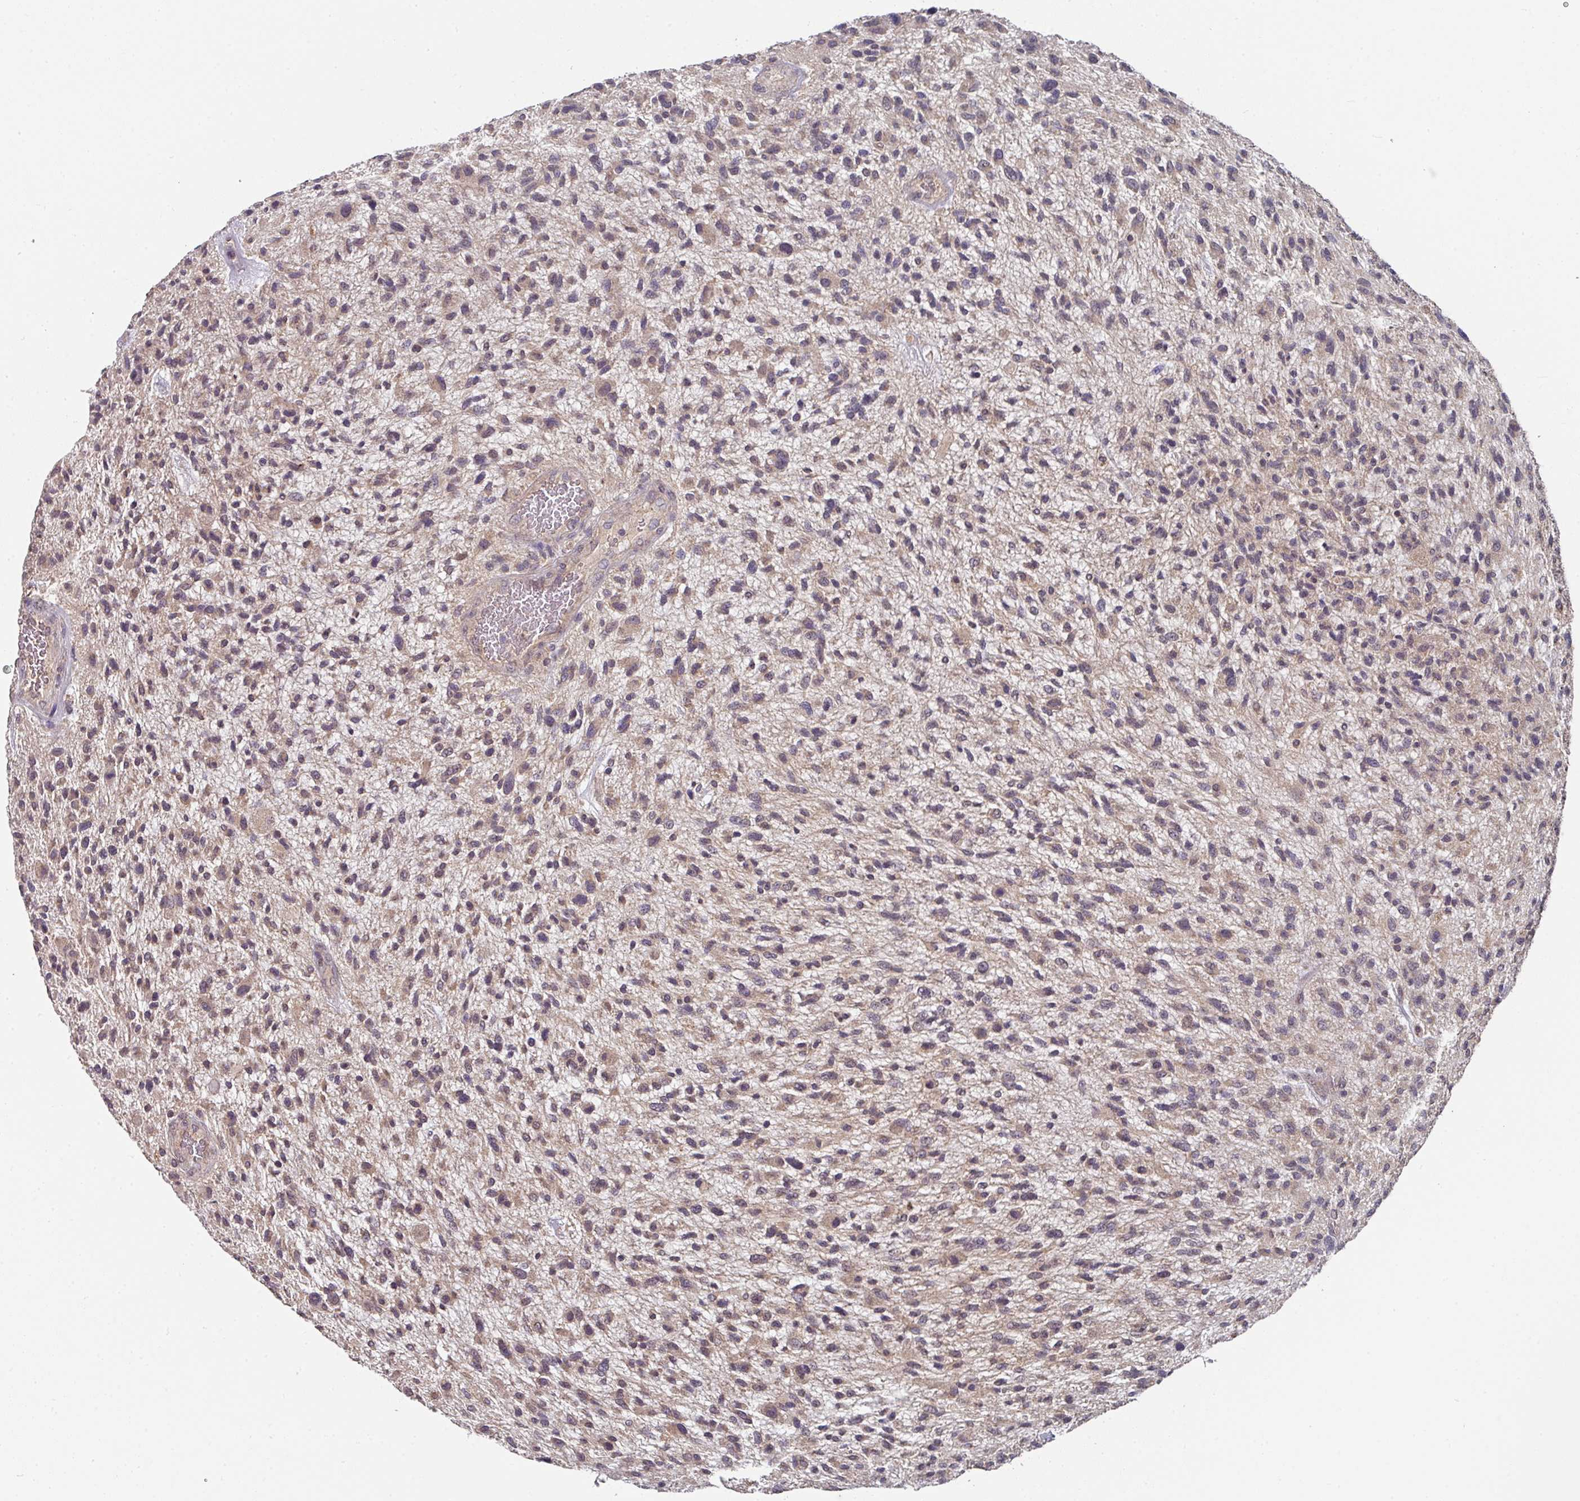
{"staining": {"intensity": "weak", "quantity": ">75%", "location": "cytoplasmic/membranous"}, "tissue": "glioma", "cell_type": "Tumor cells", "image_type": "cancer", "snomed": [{"axis": "morphology", "description": "Glioma, malignant, High grade"}, {"axis": "topography", "description": "Brain"}], "caption": "An image of glioma stained for a protein demonstrates weak cytoplasmic/membranous brown staining in tumor cells.", "gene": "EXTL3", "patient": {"sex": "male", "age": 47}}